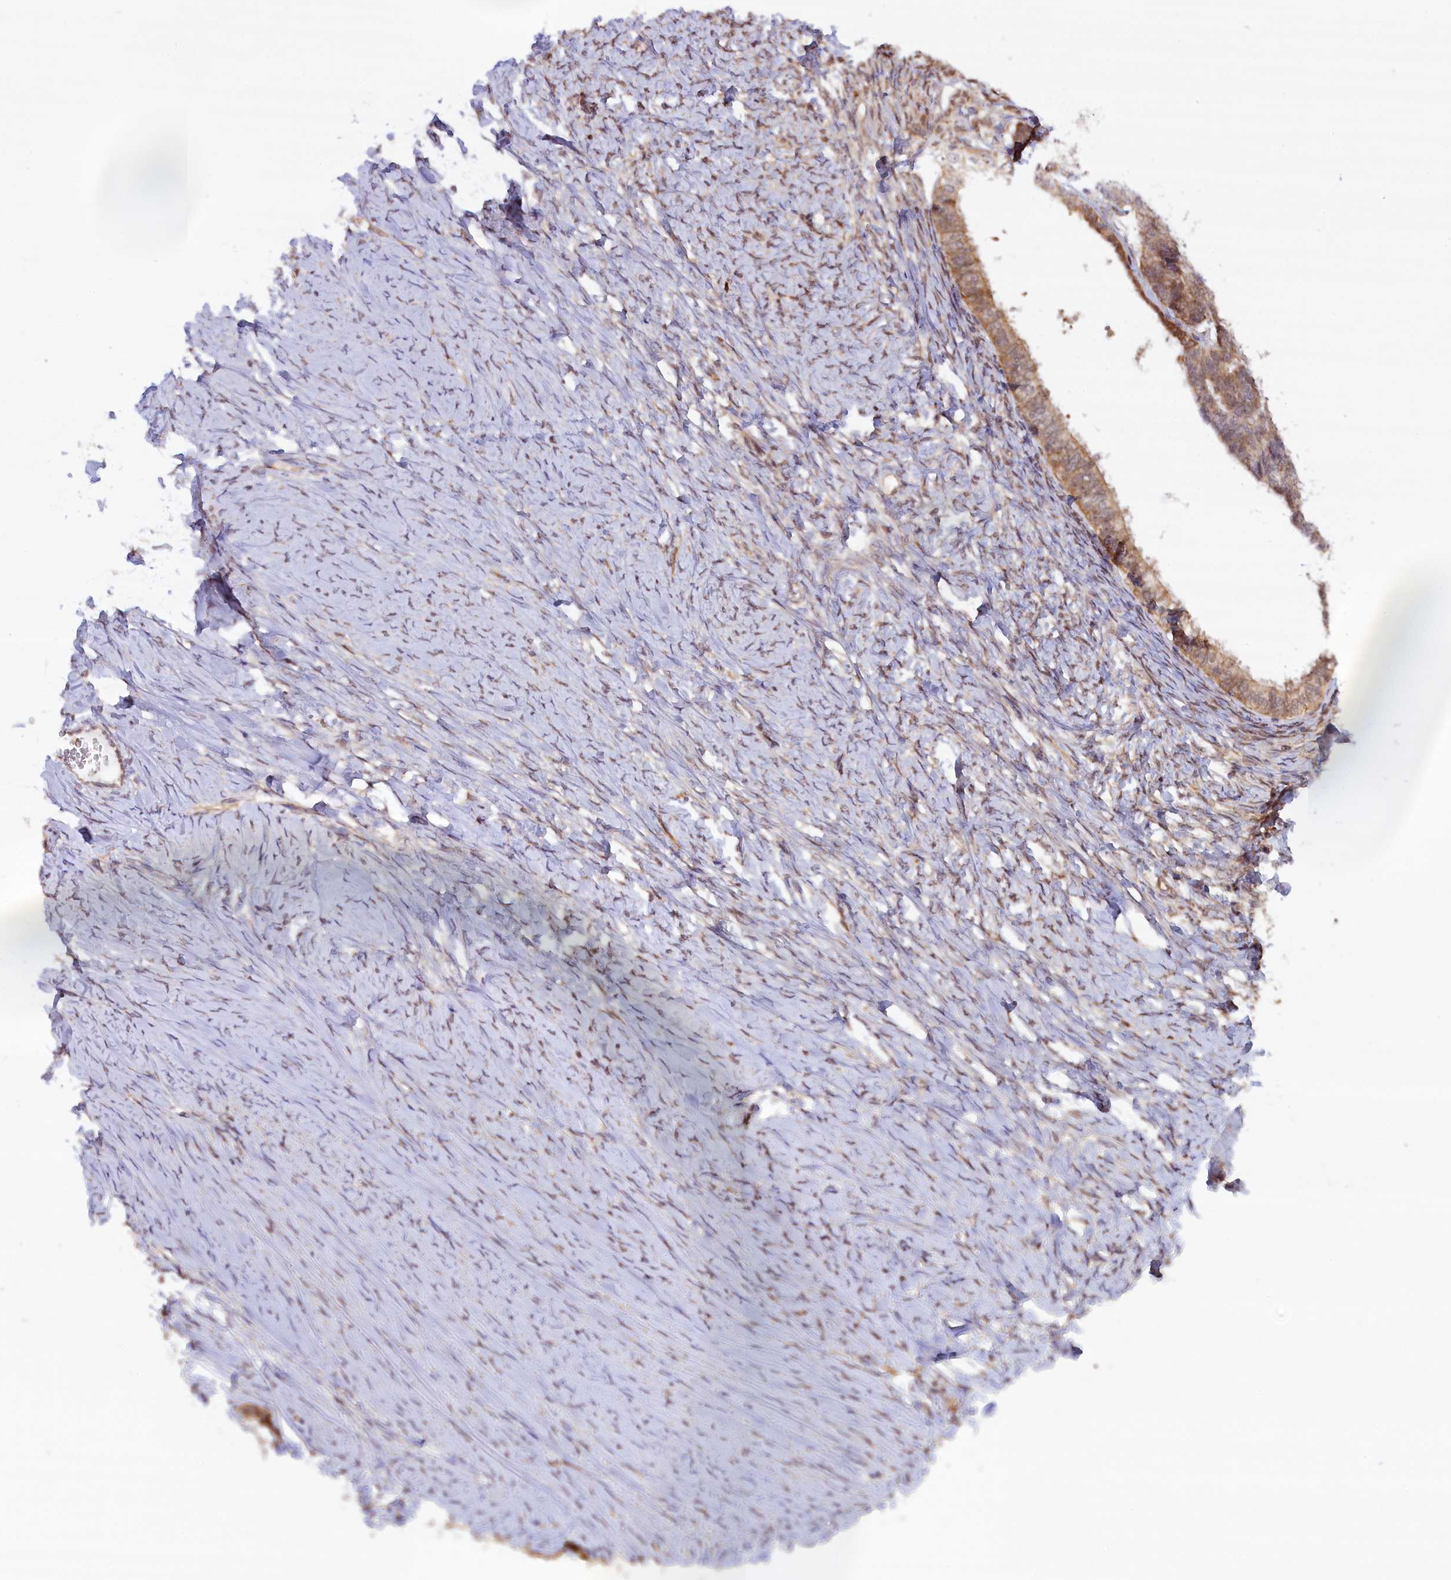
{"staining": {"intensity": "weak", "quantity": ">75%", "location": "cytoplasmic/membranous"}, "tissue": "ovarian cancer", "cell_type": "Tumor cells", "image_type": "cancer", "snomed": [{"axis": "morphology", "description": "Cystadenocarcinoma, serous, NOS"}, {"axis": "topography", "description": "Ovary"}], "caption": "Tumor cells reveal low levels of weak cytoplasmic/membranous positivity in about >75% of cells in ovarian serous cystadenocarcinoma.", "gene": "CARD8", "patient": {"sex": "female", "age": 79}}